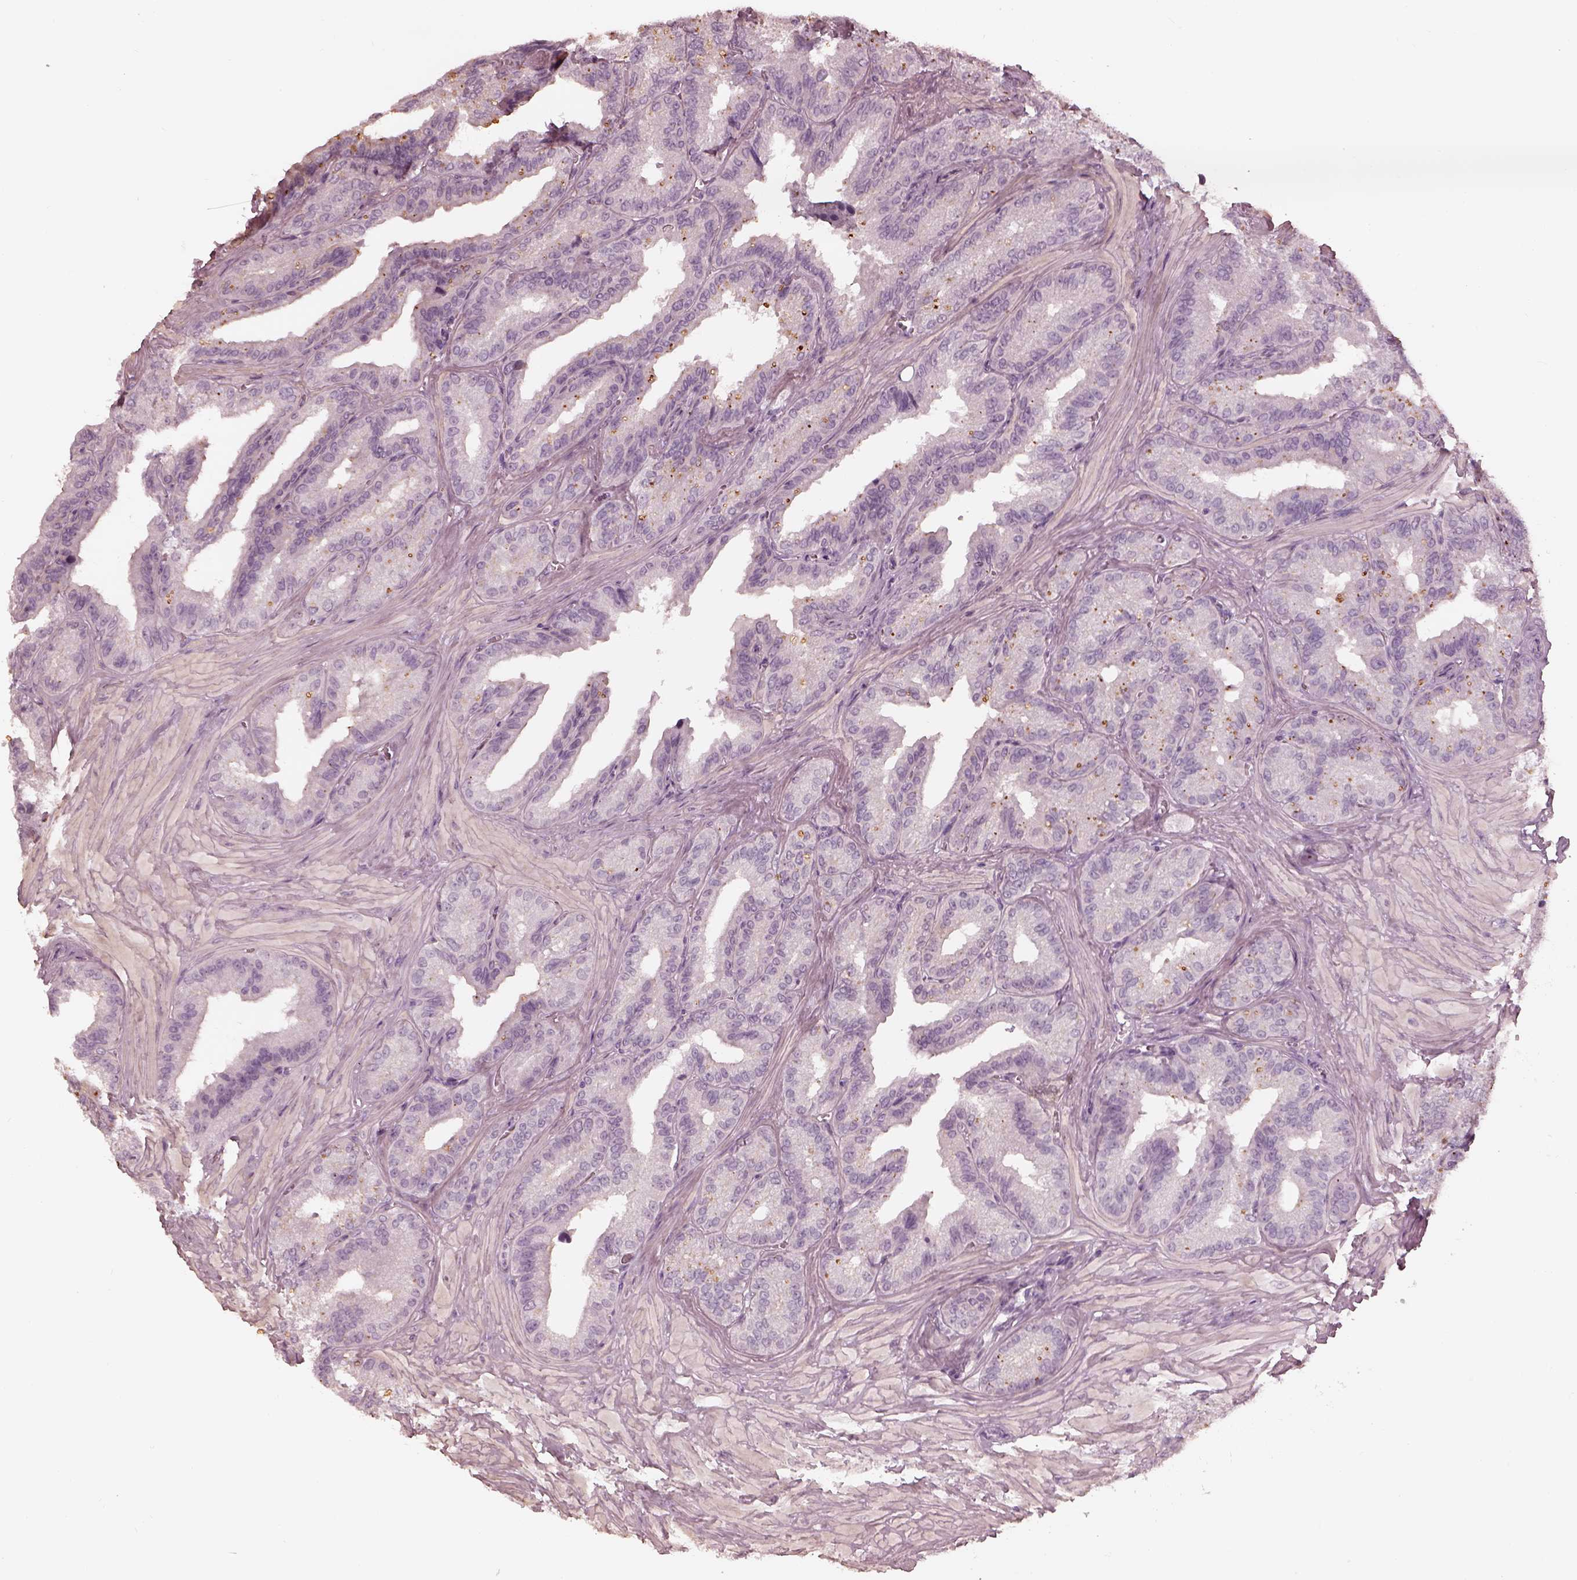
{"staining": {"intensity": "negative", "quantity": "none", "location": "none"}, "tissue": "seminal vesicle", "cell_type": "Glandular cells", "image_type": "normal", "snomed": [{"axis": "morphology", "description": "Normal tissue, NOS"}, {"axis": "topography", "description": "Seminal veicle"}], "caption": "Immunohistochemical staining of normal human seminal vesicle exhibits no significant positivity in glandular cells.", "gene": "ADRB3", "patient": {"sex": "male", "age": 37}}